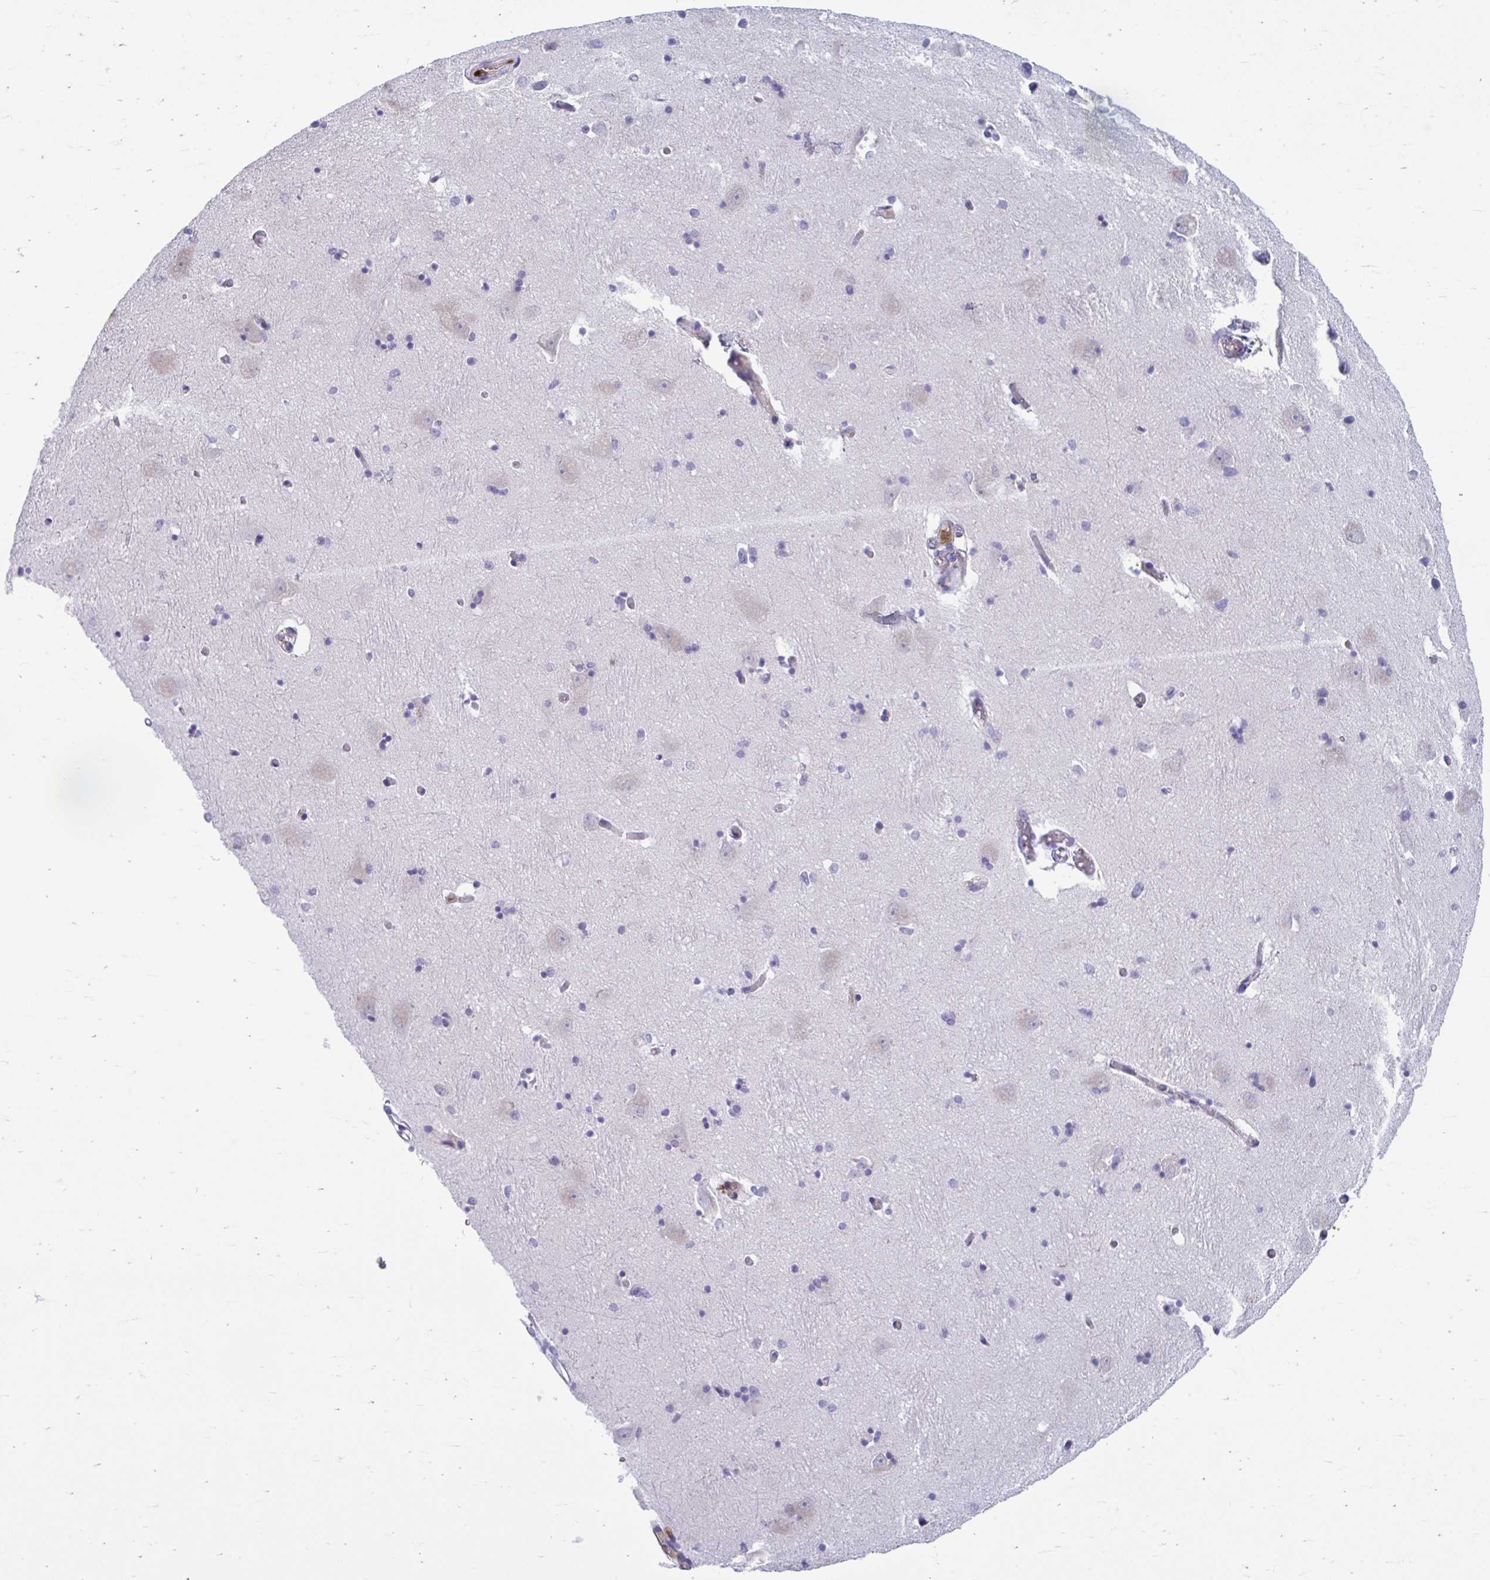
{"staining": {"intensity": "negative", "quantity": "none", "location": "none"}, "tissue": "caudate", "cell_type": "Glial cells", "image_type": "normal", "snomed": [{"axis": "morphology", "description": "Normal tissue, NOS"}, {"axis": "topography", "description": "Lateral ventricle wall"}, {"axis": "topography", "description": "Hippocampus"}], "caption": "IHC photomicrograph of normal caudate: human caudate stained with DAB (3,3'-diaminobenzidine) shows no significant protein expression in glial cells.", "gene": "SMIM9", "patient": {"sex": "female", "age": 63}}